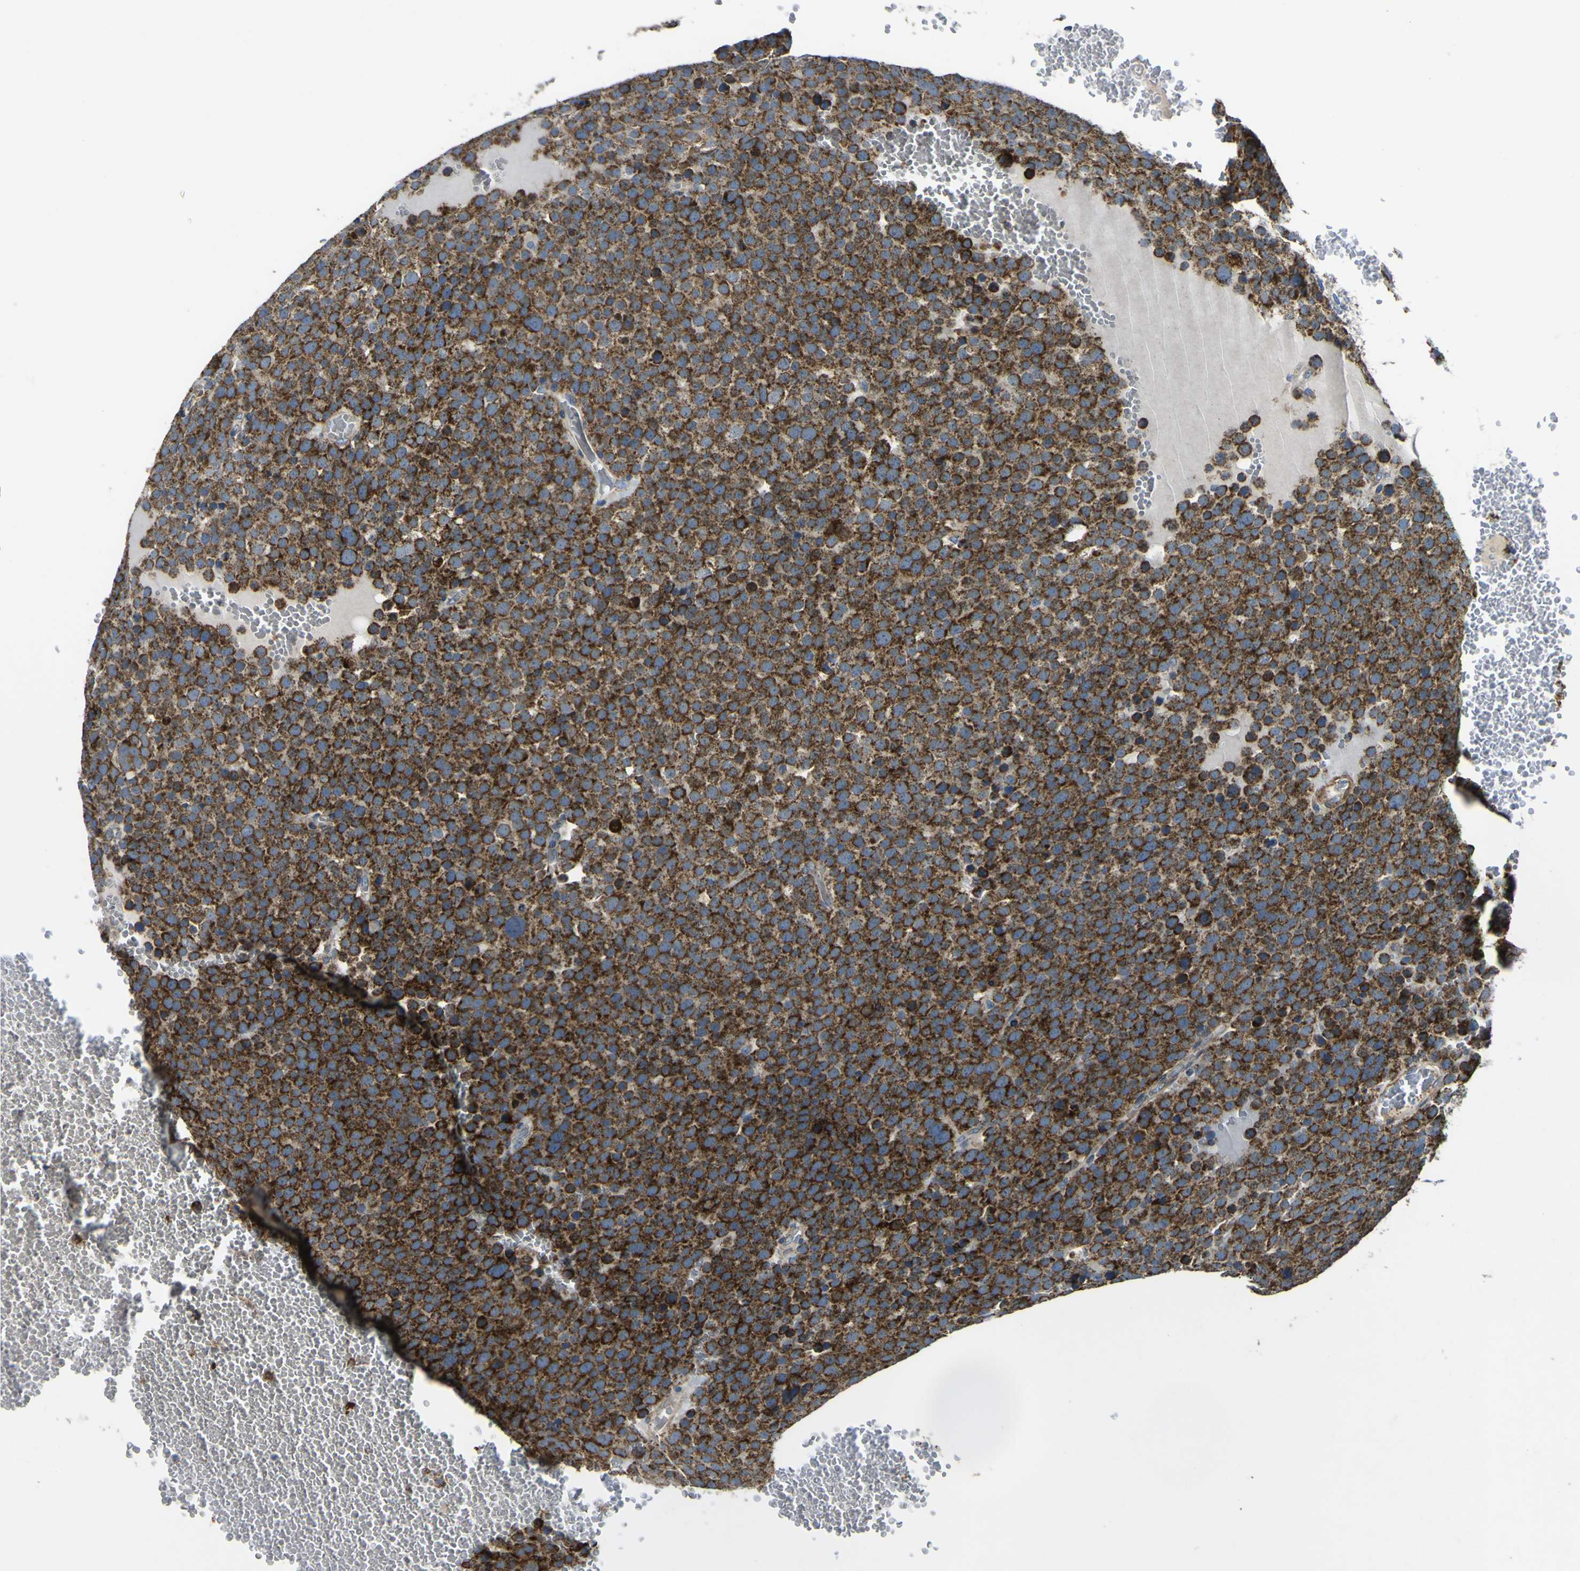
{"staining": {"intensity": "strong", "quantity": ">75%", "location": "cytoplasmic/membranous"}, "tissue": "testis cancer", "cell_type": "Tumor cells", "image_type": "cancer", "snomed": [{"axis": "morphology", "description": "Seminoma, NOS"}, {"axis": "topography", "description": "Testis"}], "caption": "Approximately >75% of tumor cells in testis cancer demonstrate strong cytoplasmic/membranous protein positivity as visualized by brown immunohistochemical staining.", "gene": "ALDH18A1", "patient": {"sex": "male", "age": 71}}